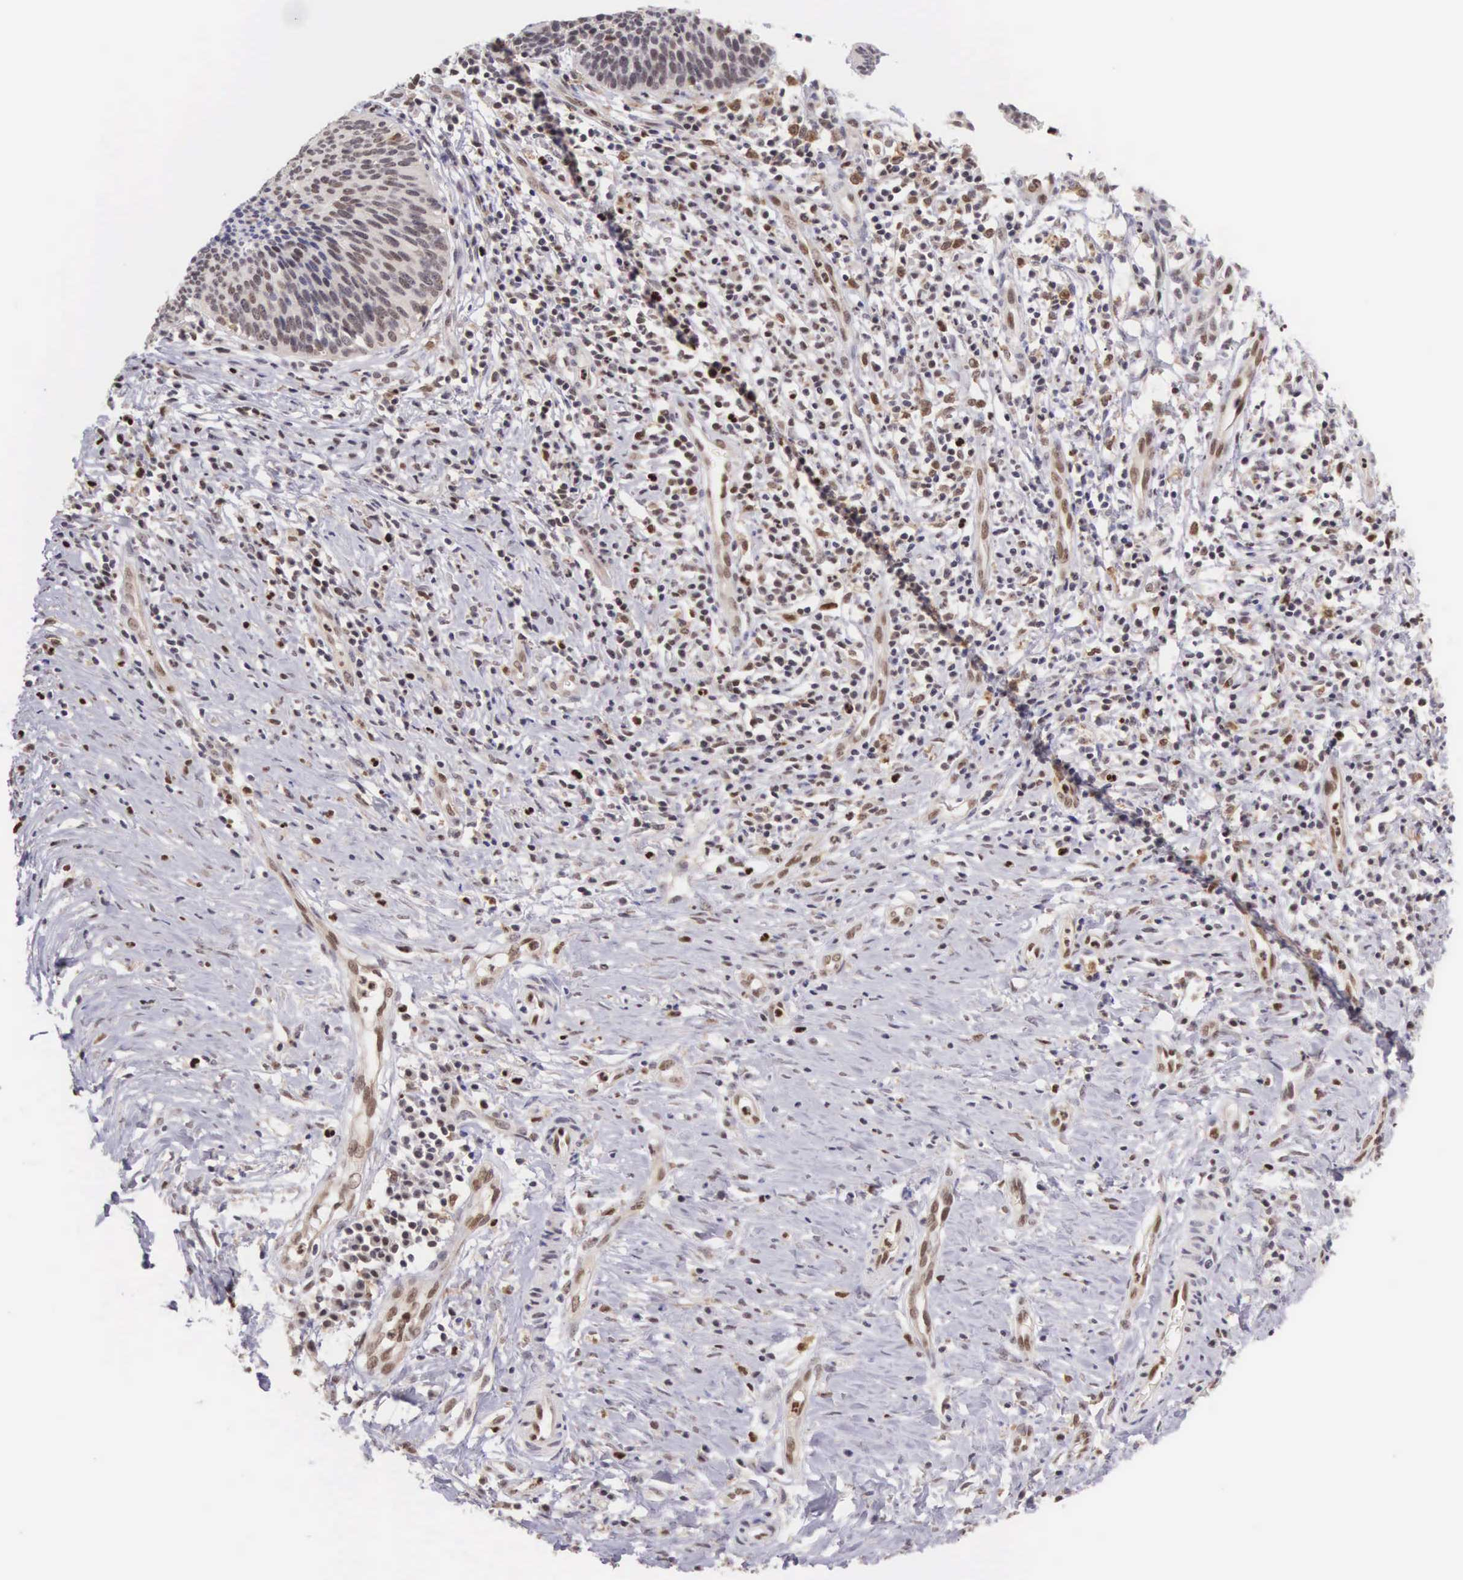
{"staining": {"intensity": "weak", "quantity": "<25%", "location": "nuclear"}, "tissue": "cervical cancer", "cell_type": "Tumor cells", "image_type": "cancer", "snomed": [{"axis": "morphology", "description": "Squamous cell carcinoma, NOS"}, {"axis": "topography", "description": "Cervix"}], "caption": "The micrograph exhibits no significant positivity in tumor cells of cervical cancer (squamous cell carcinoma). Brightfield microscopy of immunohistochemistry stained with DAB (3,3'-diaminobenzidine) (brown) and hematoxylin (blue), captured at high magnification.", "gene": "GRK3", "patient": {"sex": "female", "age": 41}}